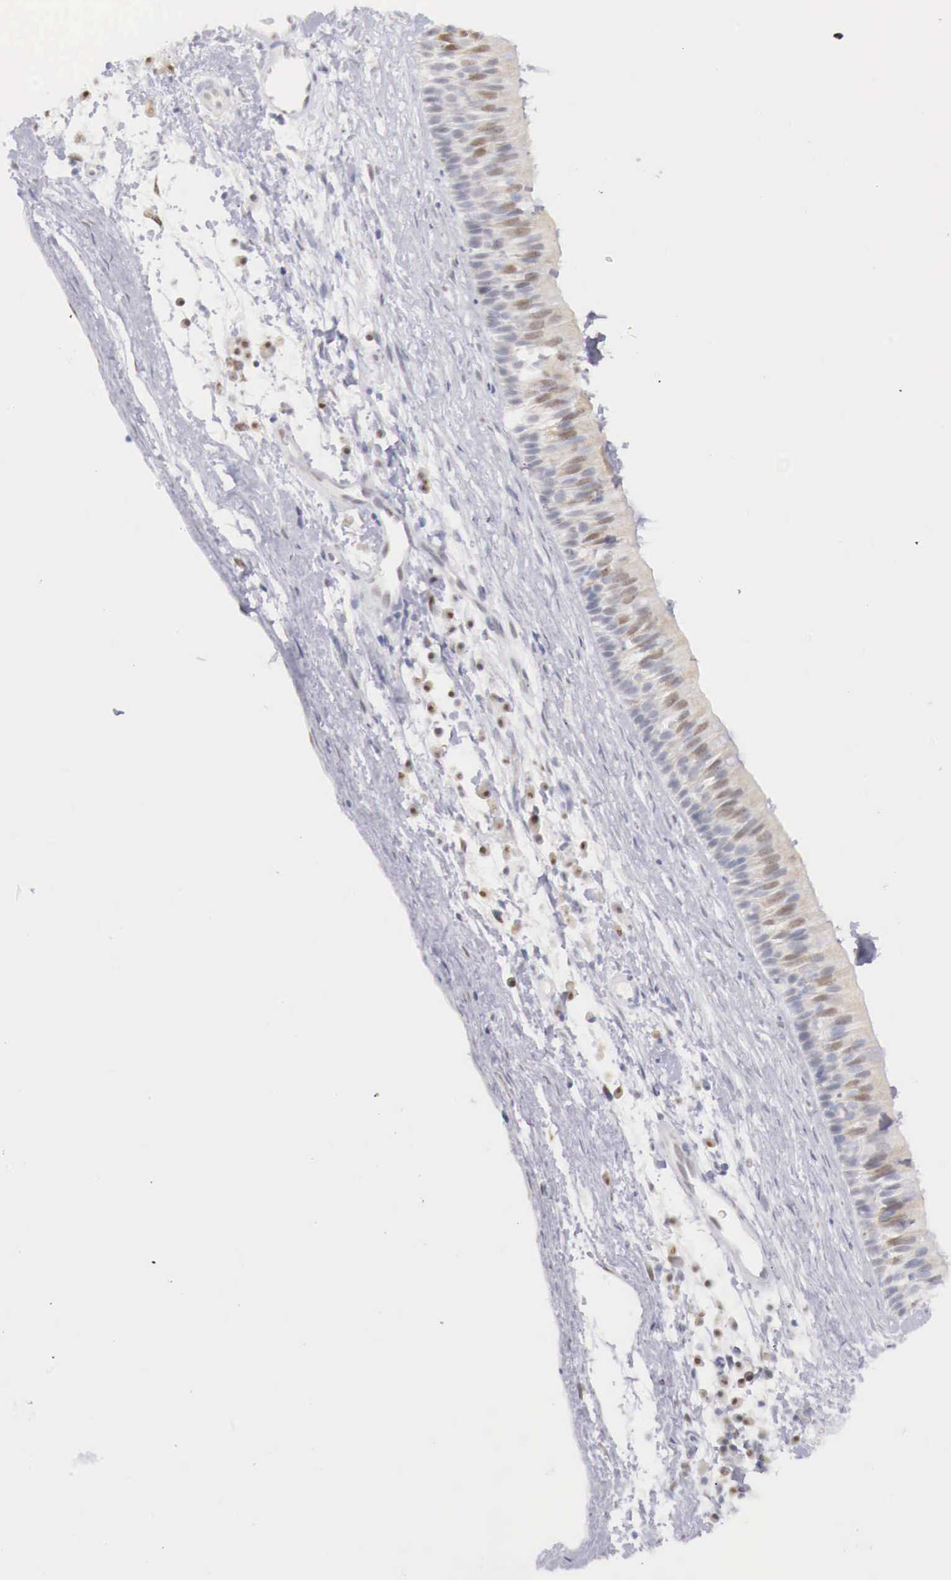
{"staining": {"intensity": "weak", "quantity": "<25%", "location": "nuclear"}, "tissue": "nasopharynx", "cell_type": "Respiratory epithelial cells", "image_type": "normal", "snomed": [{"axis": "morphology", "description": "Normal tissue, NOS"}, {"axis": "topography", "description": "Nasopharynx"}], "caption": "This is an IHC micrograph of normal human nasopharynx. There is no staining in respiratory epithelial cells.", "gene": "UBA1", "patient": {"sex": "male", "age": 13}}